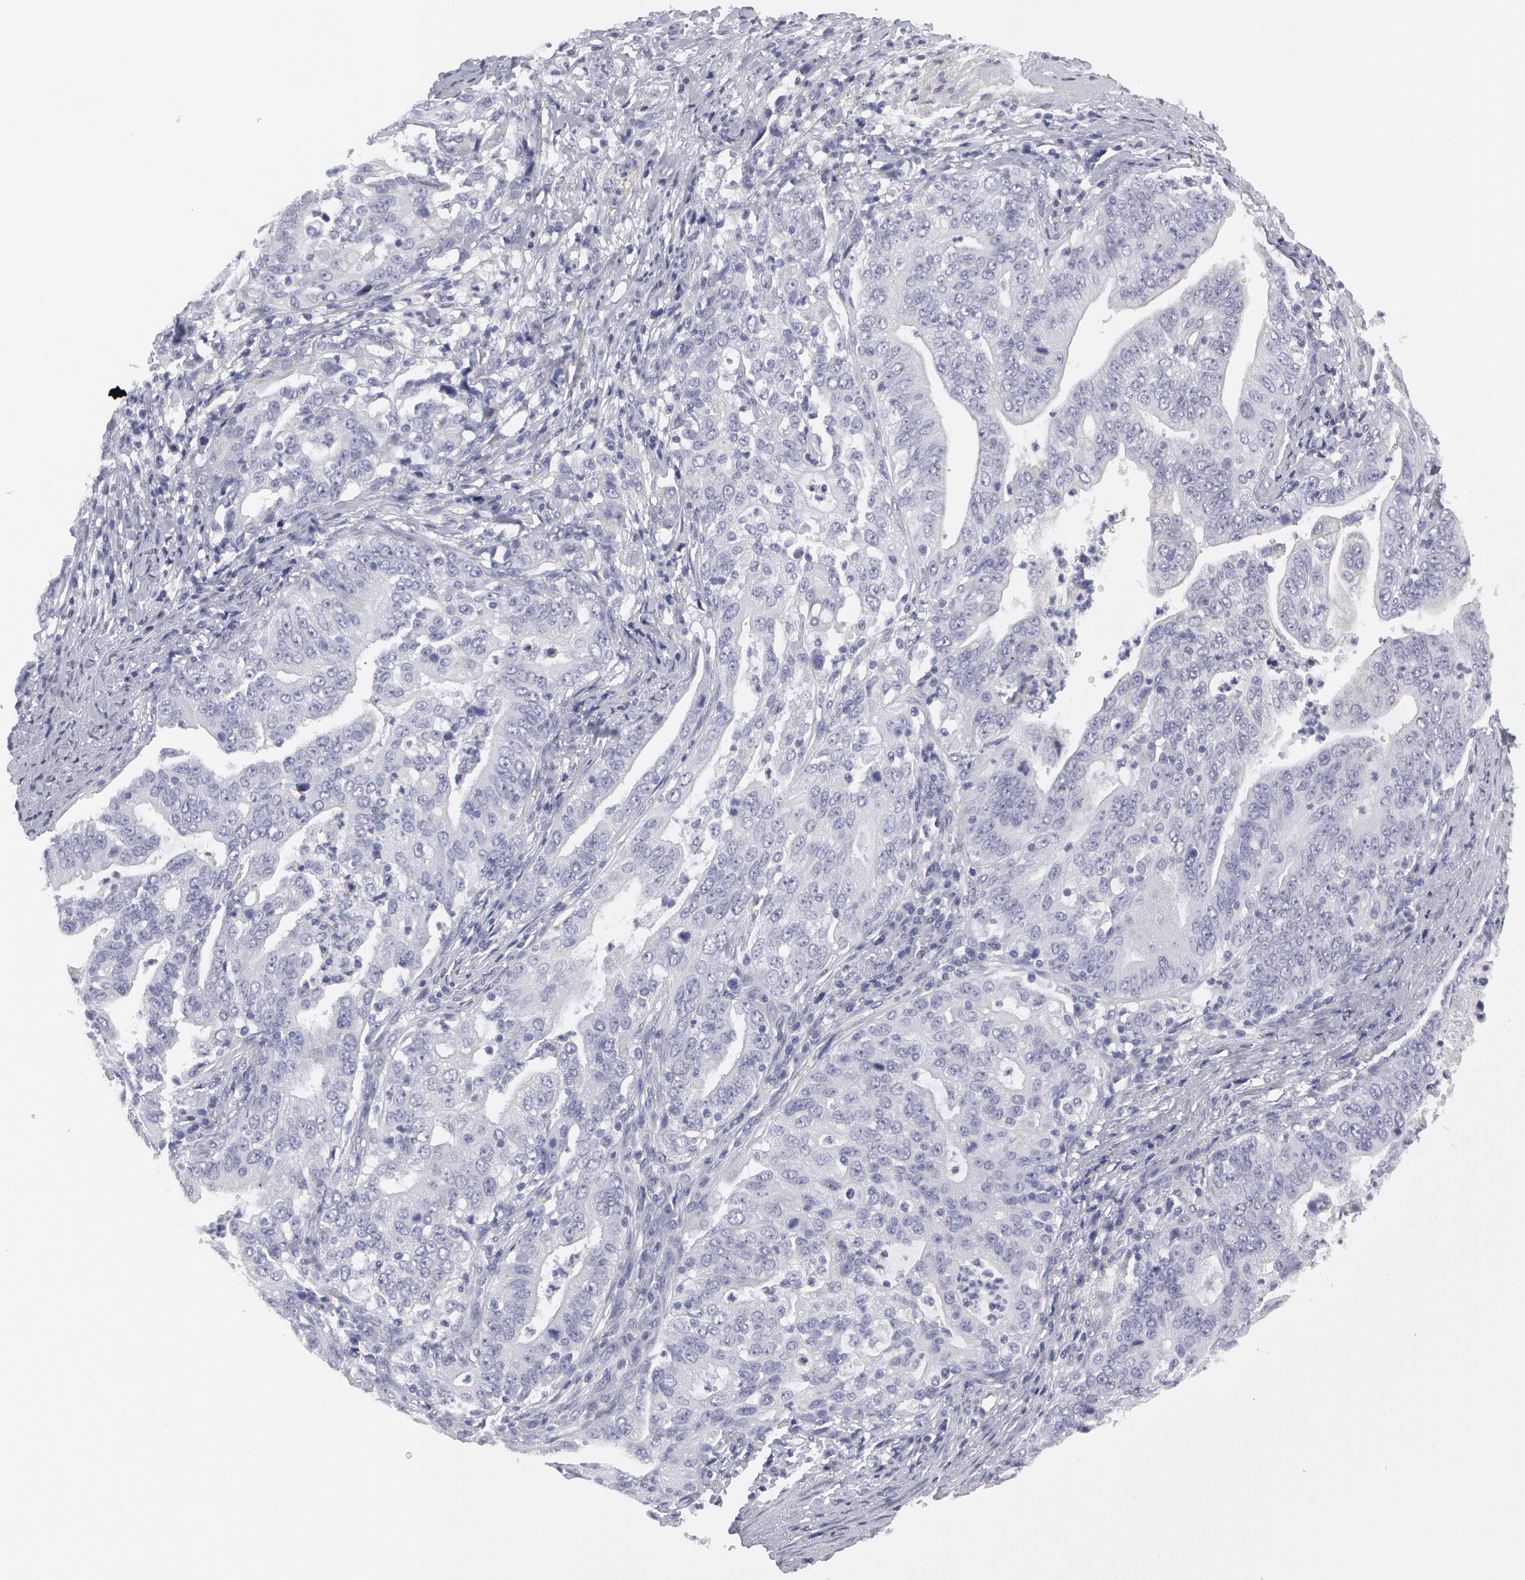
{"staining": {"intensity": "negative", "quantity": "none", "location": "none"}, "tissue": "stomach cancer", "cell_type": "Tumor cells", "image_type": "cancer", "snomed": [{"axis": "morphology", "description": "Adenocarcinoma, NOS"}, {"axis": "topography", "description": "Stomach, upper"}], "caption": "High power microscopy histopathology image of an immunohistochemistry histopathology image of stomach adenocarcinoma, revealing no significant expression in tumor cells.", "gene": "SMC1B", "patient": {"sex": "female", "age": 50}}